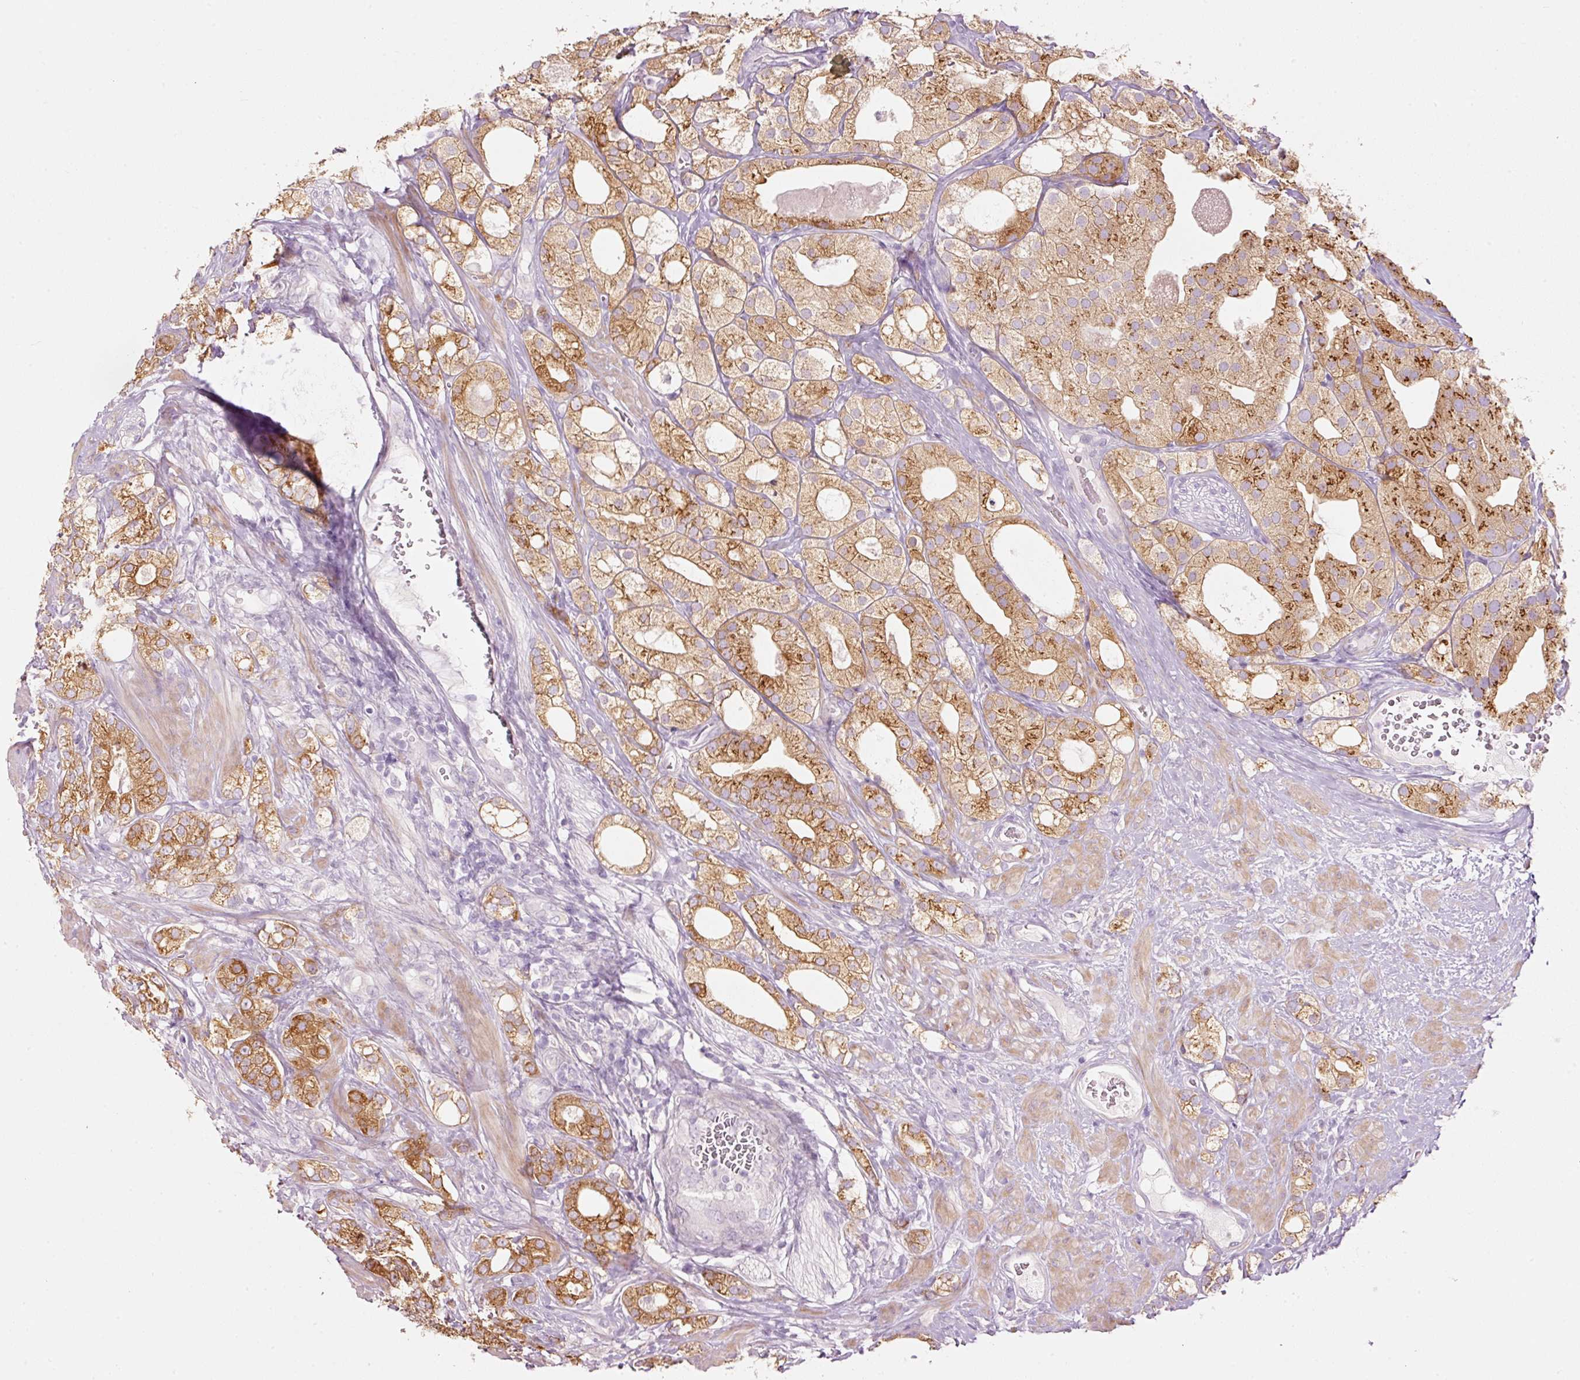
{"staining": {"intensity": "strong", "quantity": "25%-75%", "location": "cytoplasmic/membranous"}, "tissue": "prostate cancer", "cell_type": "Tumor cells", "image_type": "cancer", "snomed": [{"axis": "morphology", "description": "Adenocarcinoma, High grade"}, {"axis": "topography", "description": "Prostate"}], "caption": "Brown immunohistochemical staining in human prostate cancer shows strong cytoplasmic/membranous staining in approximately 25%-75% of tumor cells. The staining was performed using DAB (3,3'-diaminobenzidine) to visualize the protein expression in brown, while the nuclei were stained in blue with hematoxylin (Magnification: 20x).", "gene": "PDXDC1", "patient": {"sex": "male", "age": 50}}